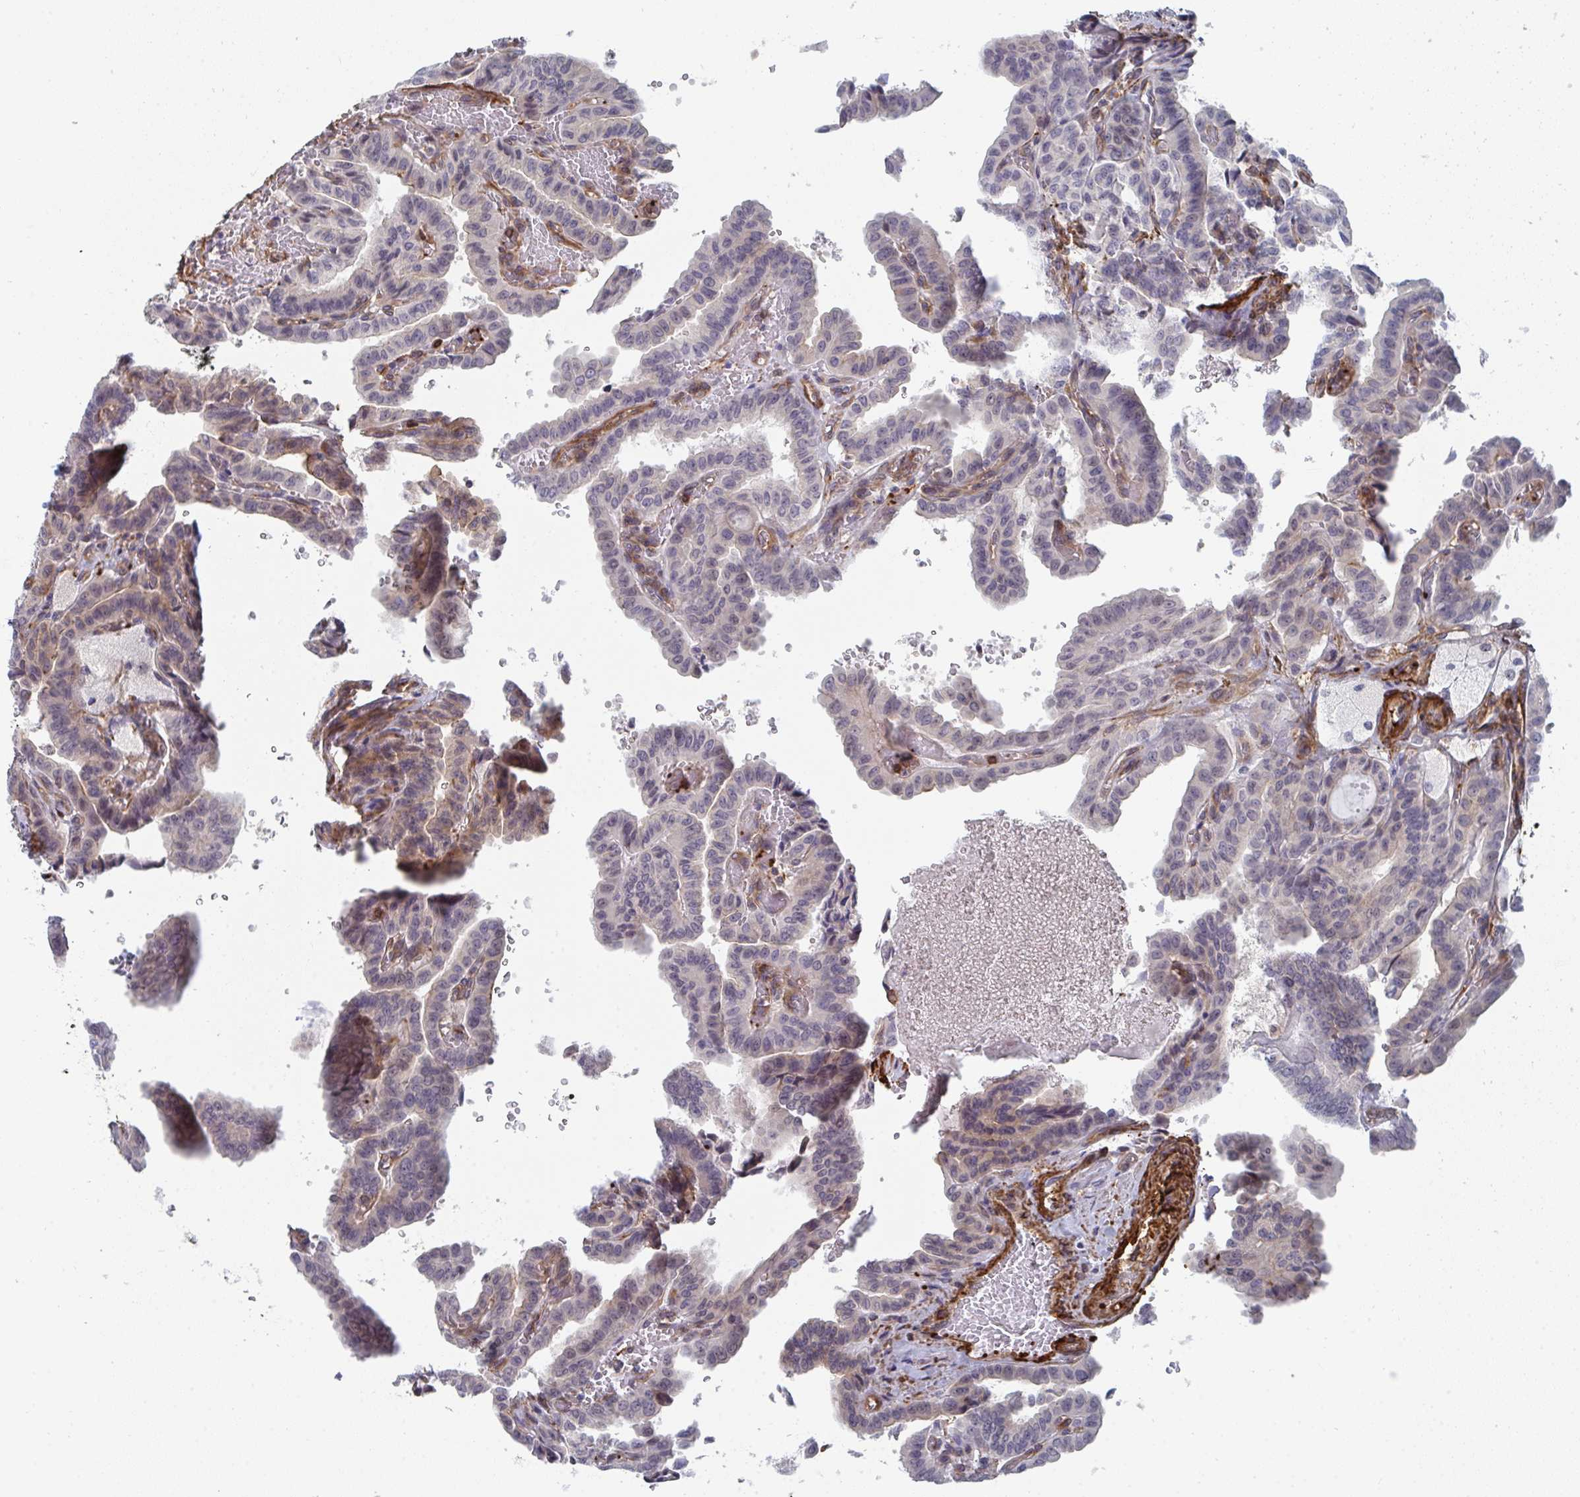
{"staining": {"intensity": "negative", "quantity": "none", "location": "none"}, "tissue": "thyroid cancer", "cell_type": "Tumor cells", "image_type": "cancer", "snomed": [{"axis": "morphology", "description": "Papillary adenocarcinoma, NOS"}, {"axis": "topography", "description": "Thyroid gland"}], "caption": "Thyroid cancer was stained to show a protein in brown. There is no significant positivity in tumor cells.", "gene": "NEURL4", "patient": {"sex": "male", "age": 87}}